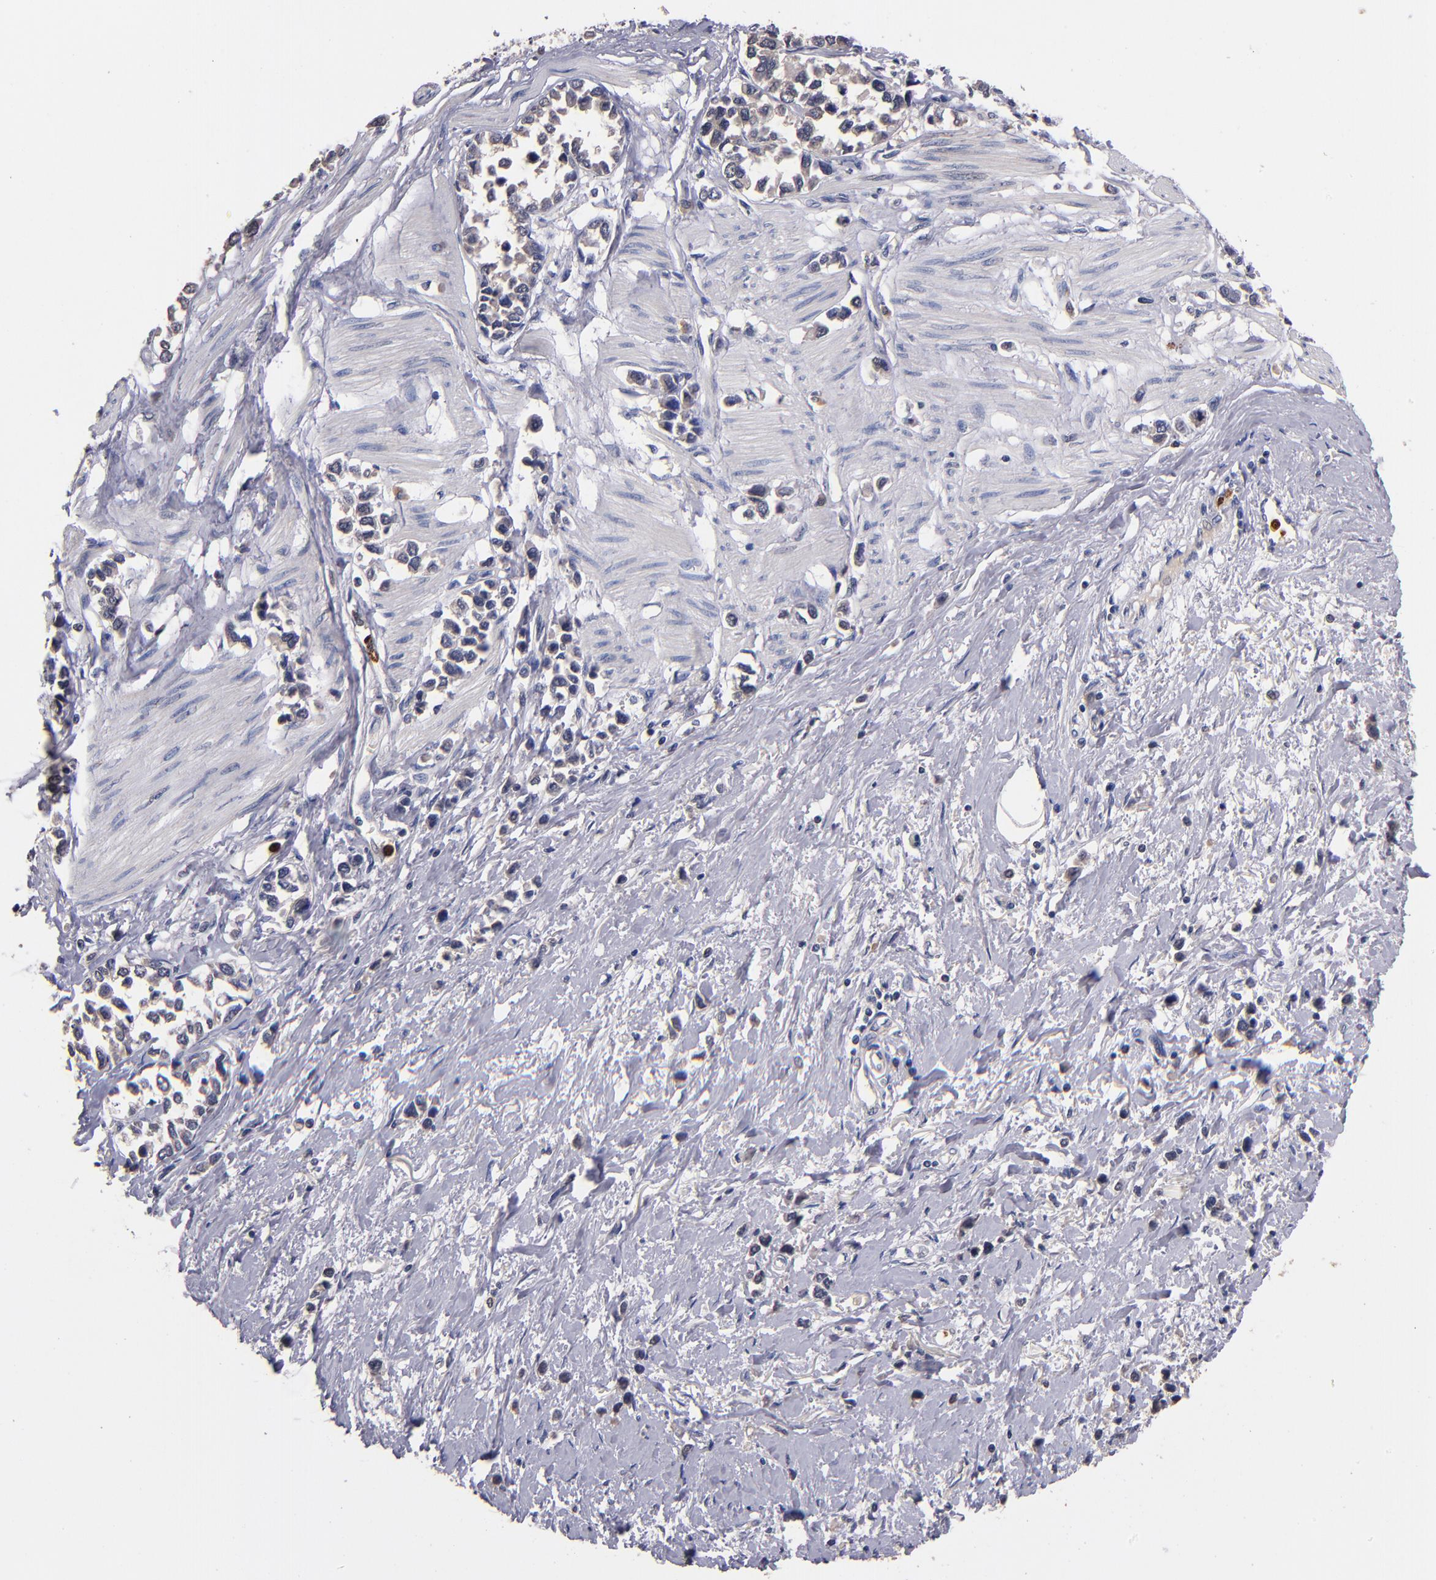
{"staining": {"intensity": "weak", "quantity": "<25%", "location": "cytoplasmic/membranous"}, "tissue": "stomach cancer", "cell_type": "Tumor cells", "image_type": "cancer", "snomed": [{"axis": "morphology", "description": "Adenocarcinoma, NOS"}, {"axis": "topography", "description": "Stomach, upper"}], "caption": "High magnification brightfield microscopy of stomach cancer (adenocarcinoma) stained with DAB (brown) and counterstained with hematoxylin (blue): tumor cells show no significant staining.", "gene": "TTLL12", "patient": {"sex": "male", "age": 76}}